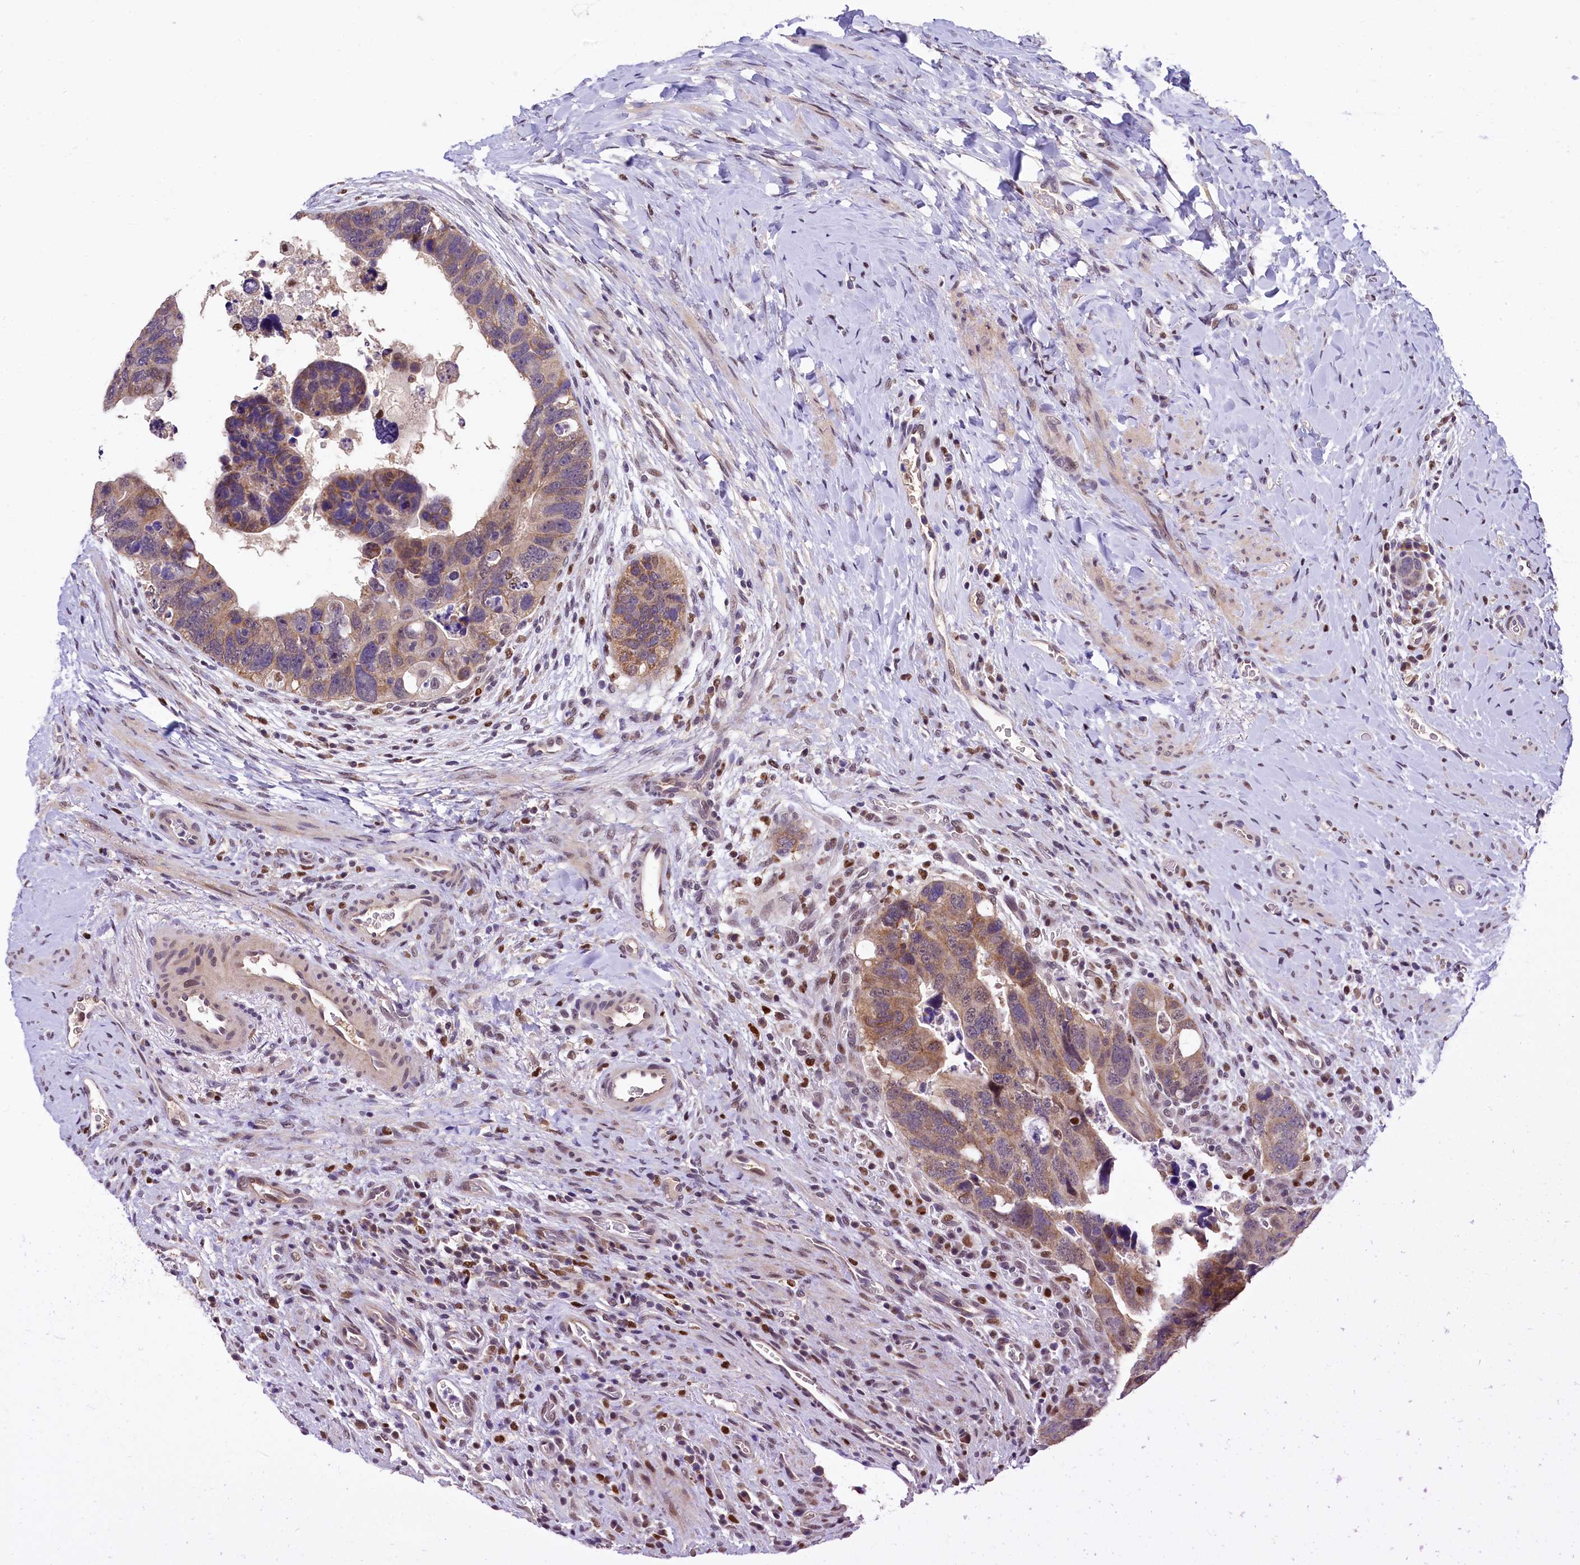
{"staining": {"intensity": "moderate", "quantity": "25%-75%", "location": "cytoplasmic/membranous"}, "tissue": "colorectal cancer", "cell_type": "Tumor cells", "image_type": "cancer", "snomed": [{"axis": "morphology", "description": "Adenocarcinoma, NOS"}, {"axis": "topography", "description": "Rectum"}], "caption": "DAB (3,3'-diaminobenzidine) immunohistochemical staining of colorectal cancer (adenocarcinoma) demonstrates moderate cytoplasmic/membranous protein expression in approximately 25%-75% of tumor cells. (Stains: DAB in brown, nuclei in blue, Microscopy: brightfield microscopy at high magnification).", "gene": "HECTD4", "patient": {"sex": "male", "age": 59}}